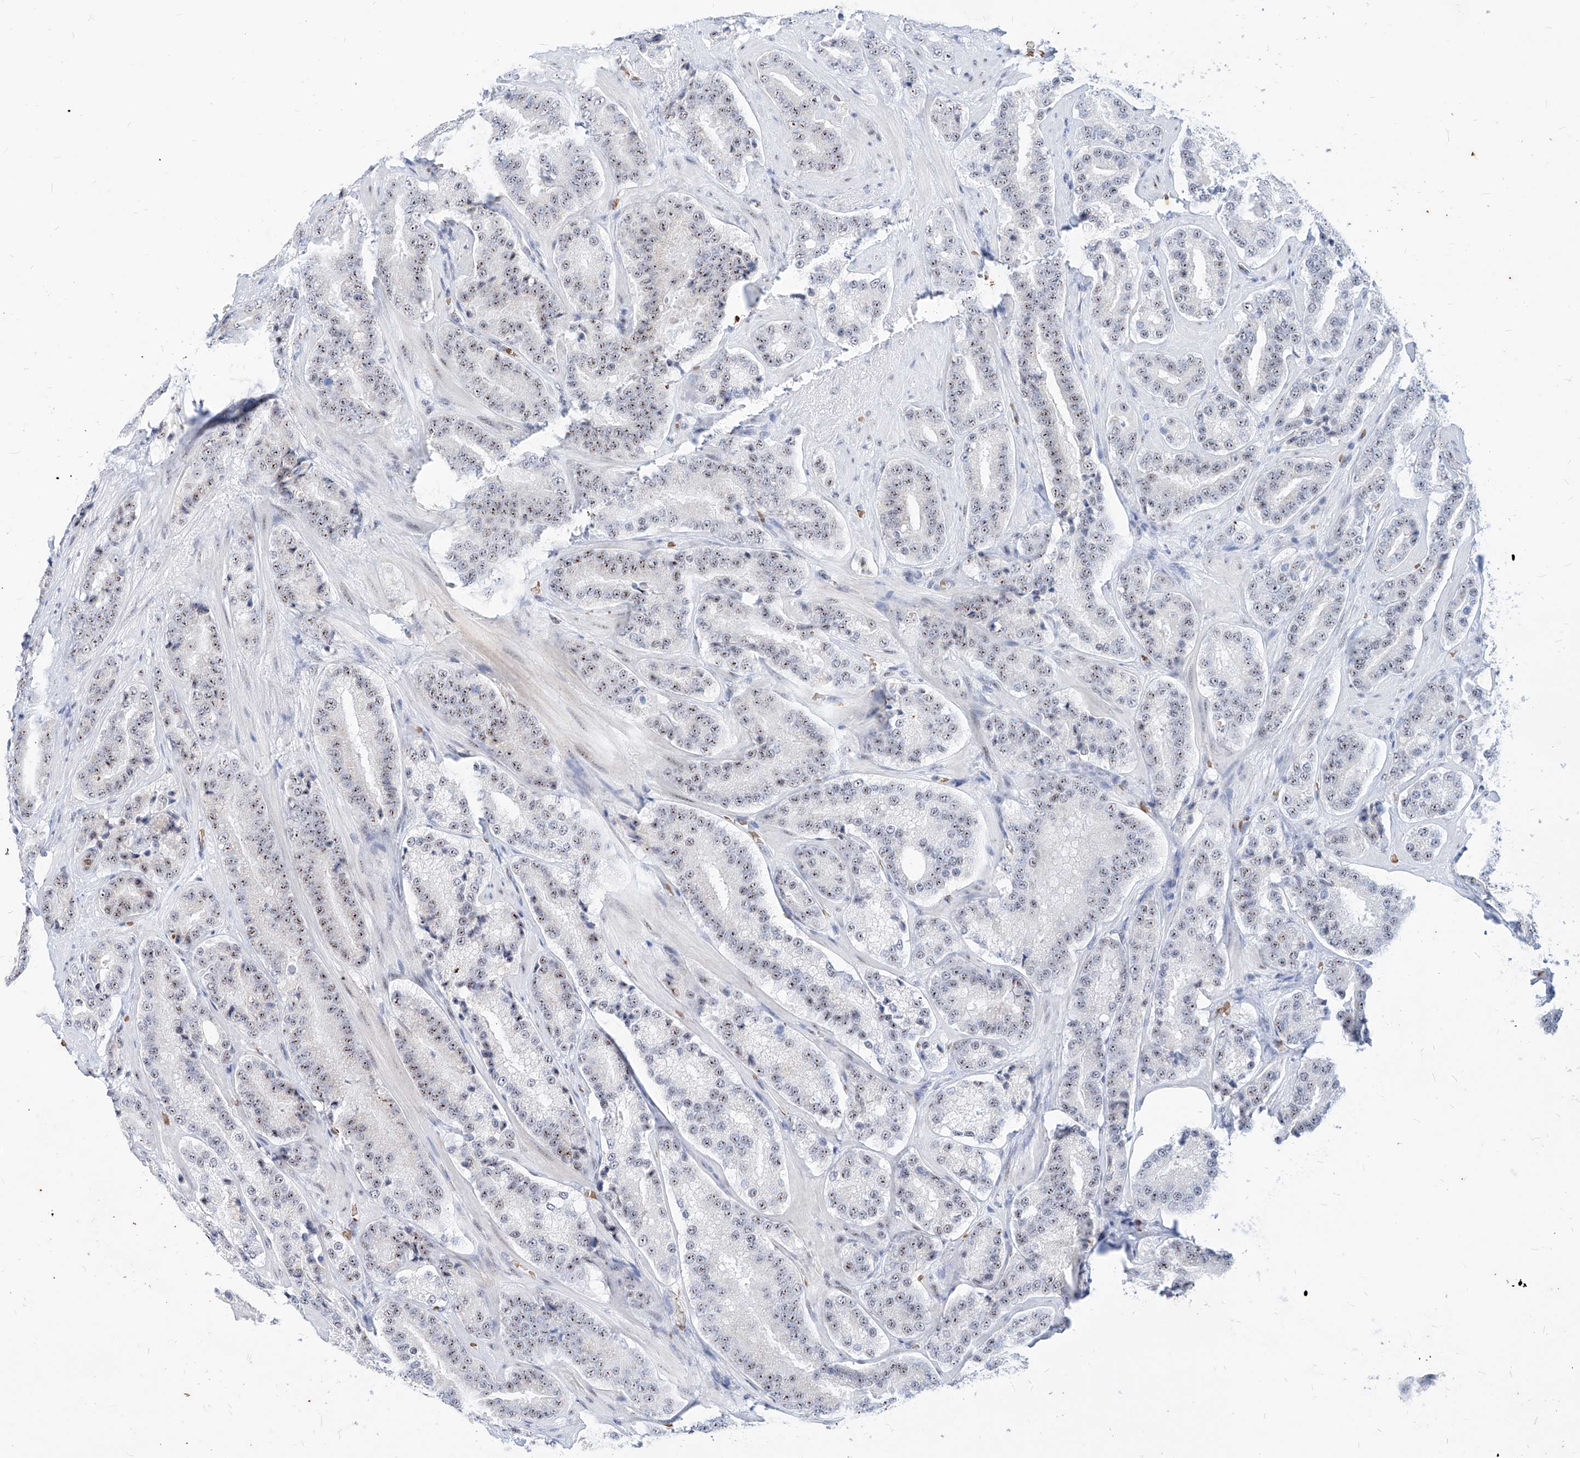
{"staining": {"intensity": "weak", "quantity": ">75%", "location": "nuclear"}, "tissue": "prostate cancer", "cell_type": "Tumor cells", "image_type": "cancer", "snomed": [{"axis": "morphology", "description": "Adenocarcinoma, High grade"}, {"axis": "topography", "description": "Prostate"}], "caption": "Immunohistochemistry image of neoplastic tissue: adenocarcinoma (high-grade) (prostate) stained using immunohistochemistry (IHC) displays low levels of weak protein expression localized specifically in the nuclear of tumor cells, appearing as a nuclear brown color.", "gene": "ZFP42", "patient": {"sex": "male", "age": 60}}